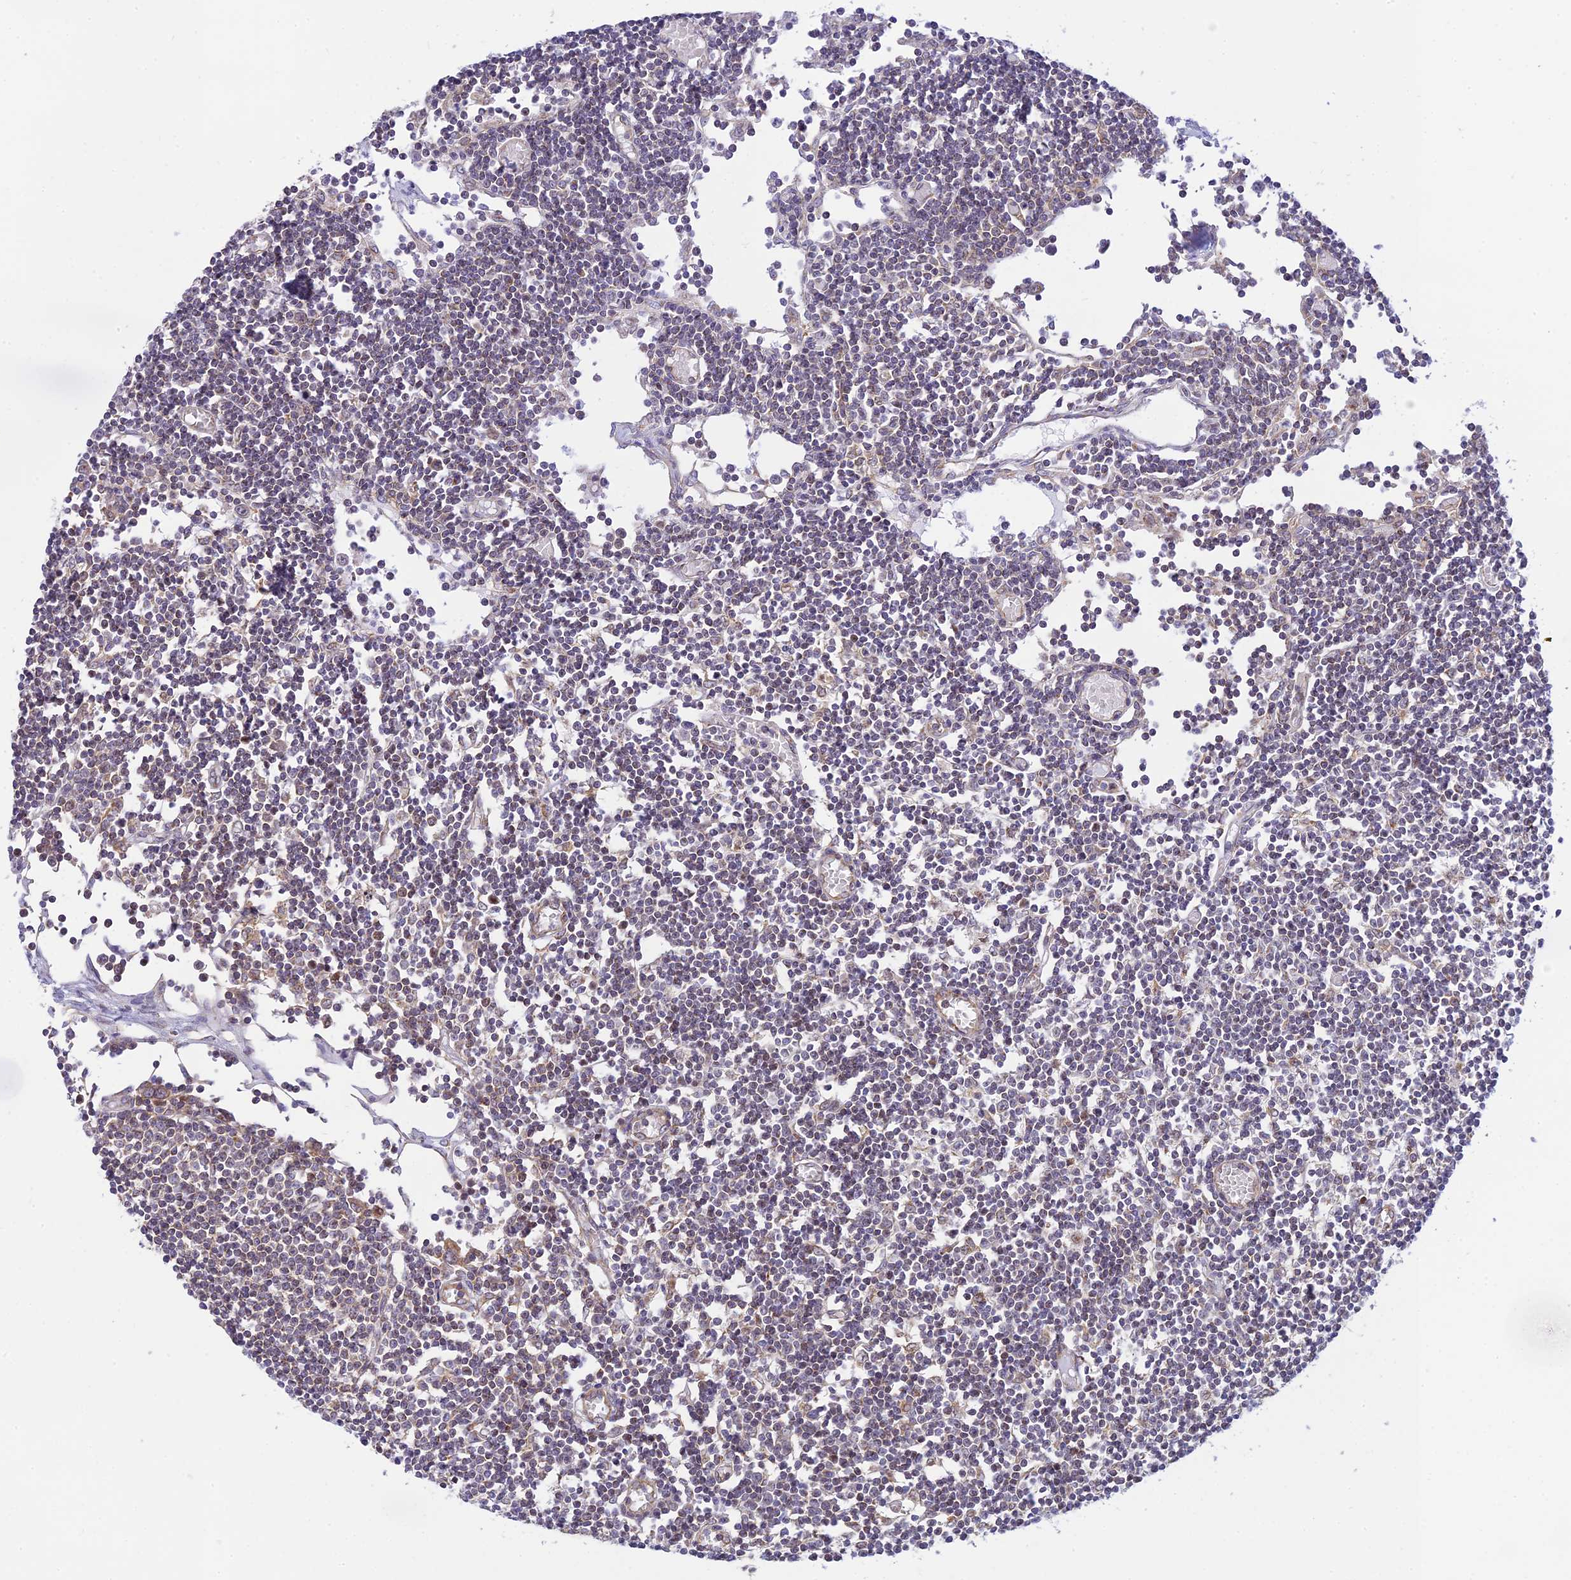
{"staining": {"intensity": "negative", "quantity": "none", "location": "none"}, "tissue": "lymph node", "cell_type": "Germinal center cells", "image_type": "normal", "snomed": [{"axis": "morphology", "description": "Normal tissue, NOS"}, {"axis": "topography", "description": "Lymph node"}], "caption": "Immunohistochemistry (IHC) image of unremarkable lymph node: lymph node stained with DAB (3,3'-diaminobenzidine) exhibits no significant protein expression in germinal center cells.", "gene": "HOOK2", "patient": {"sex": "female", "age": 11}}